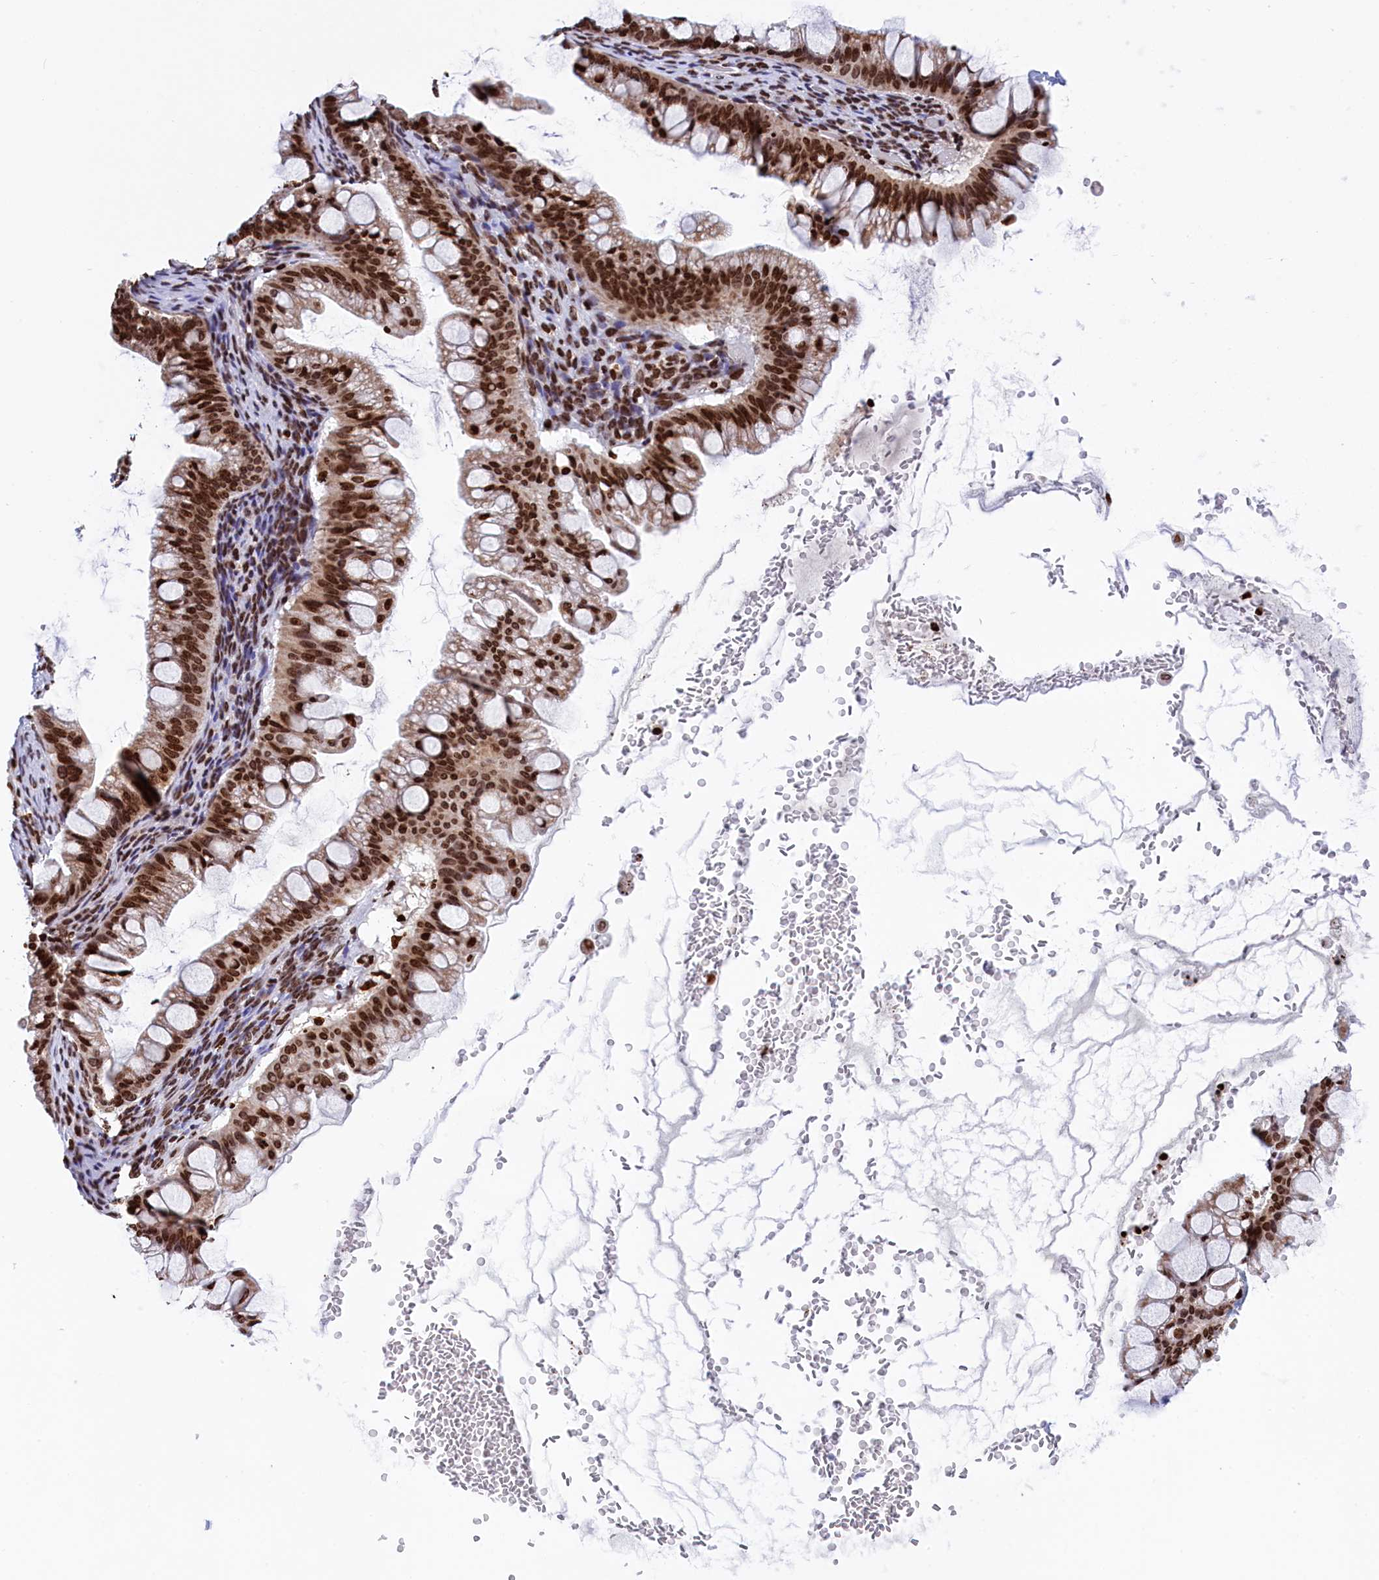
{"staining": {"intensity": "strong", "quantity": ">75%", "location": "cytoplasmic/membranous,nuclear"}, "tissue": "ovarian cancer", "cell_type": "Tumor cells", "image_type": "cancer", "snomed": [{"axis": "morphology", "description": "Cystadenocarcinoma, mucinous, NOS"}, {"axis": "topography", "description": "Ovary"}], "caption": "Immunohistochemical staining of human mucinous cystadenocarcinoma (ovarian) demonstrates high levels of strong cytoplasmic/membranous and nuclear protein positivity in about >75% of tumor cells.", "gene": "TIMM29", "patient": {"sex": "female", "age": 73}}